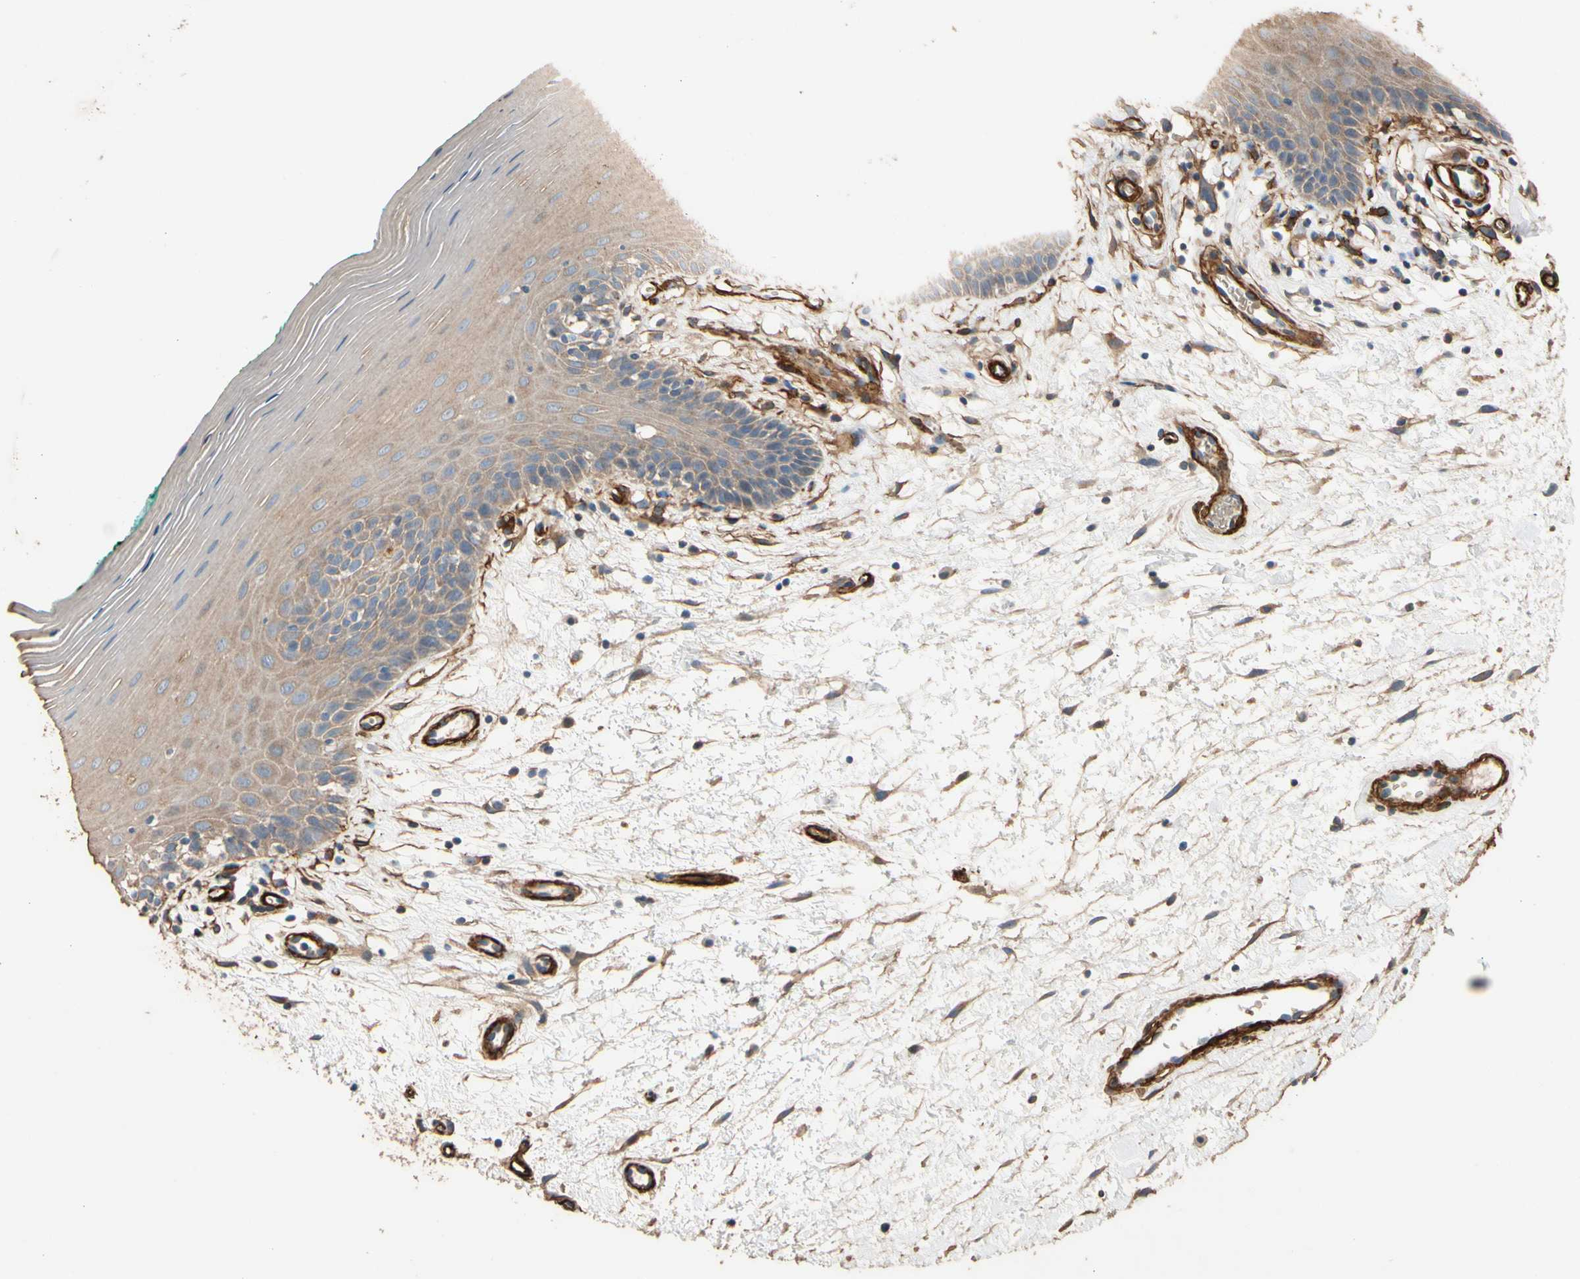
{"staining": {"intensity": "moderate", "quantity": ">75%", "location": "cytoplasmic/membranous"}, "tissue": "oral mucosa", "cell_type": "Squamous epithelial cells", "image_type": "normal", "snomed": [{"axis": "morphology", "description": "Normal tissue, NOS"}, {"axis": "topography", "description": "Skeletal muscle"}, {"axis": "topography", "description": "Oral tissue"}], "caption": "Oral mucosa stained with DAB IHC reveals medium levels of moderate cytoplasmic/membranous positivity in approximately >75% of squamous epithelial cells. (IHC, brightfield microscopy, high magnification).", "gene": "SUSD2", "patient": {"sex": "male", "age": 58}}